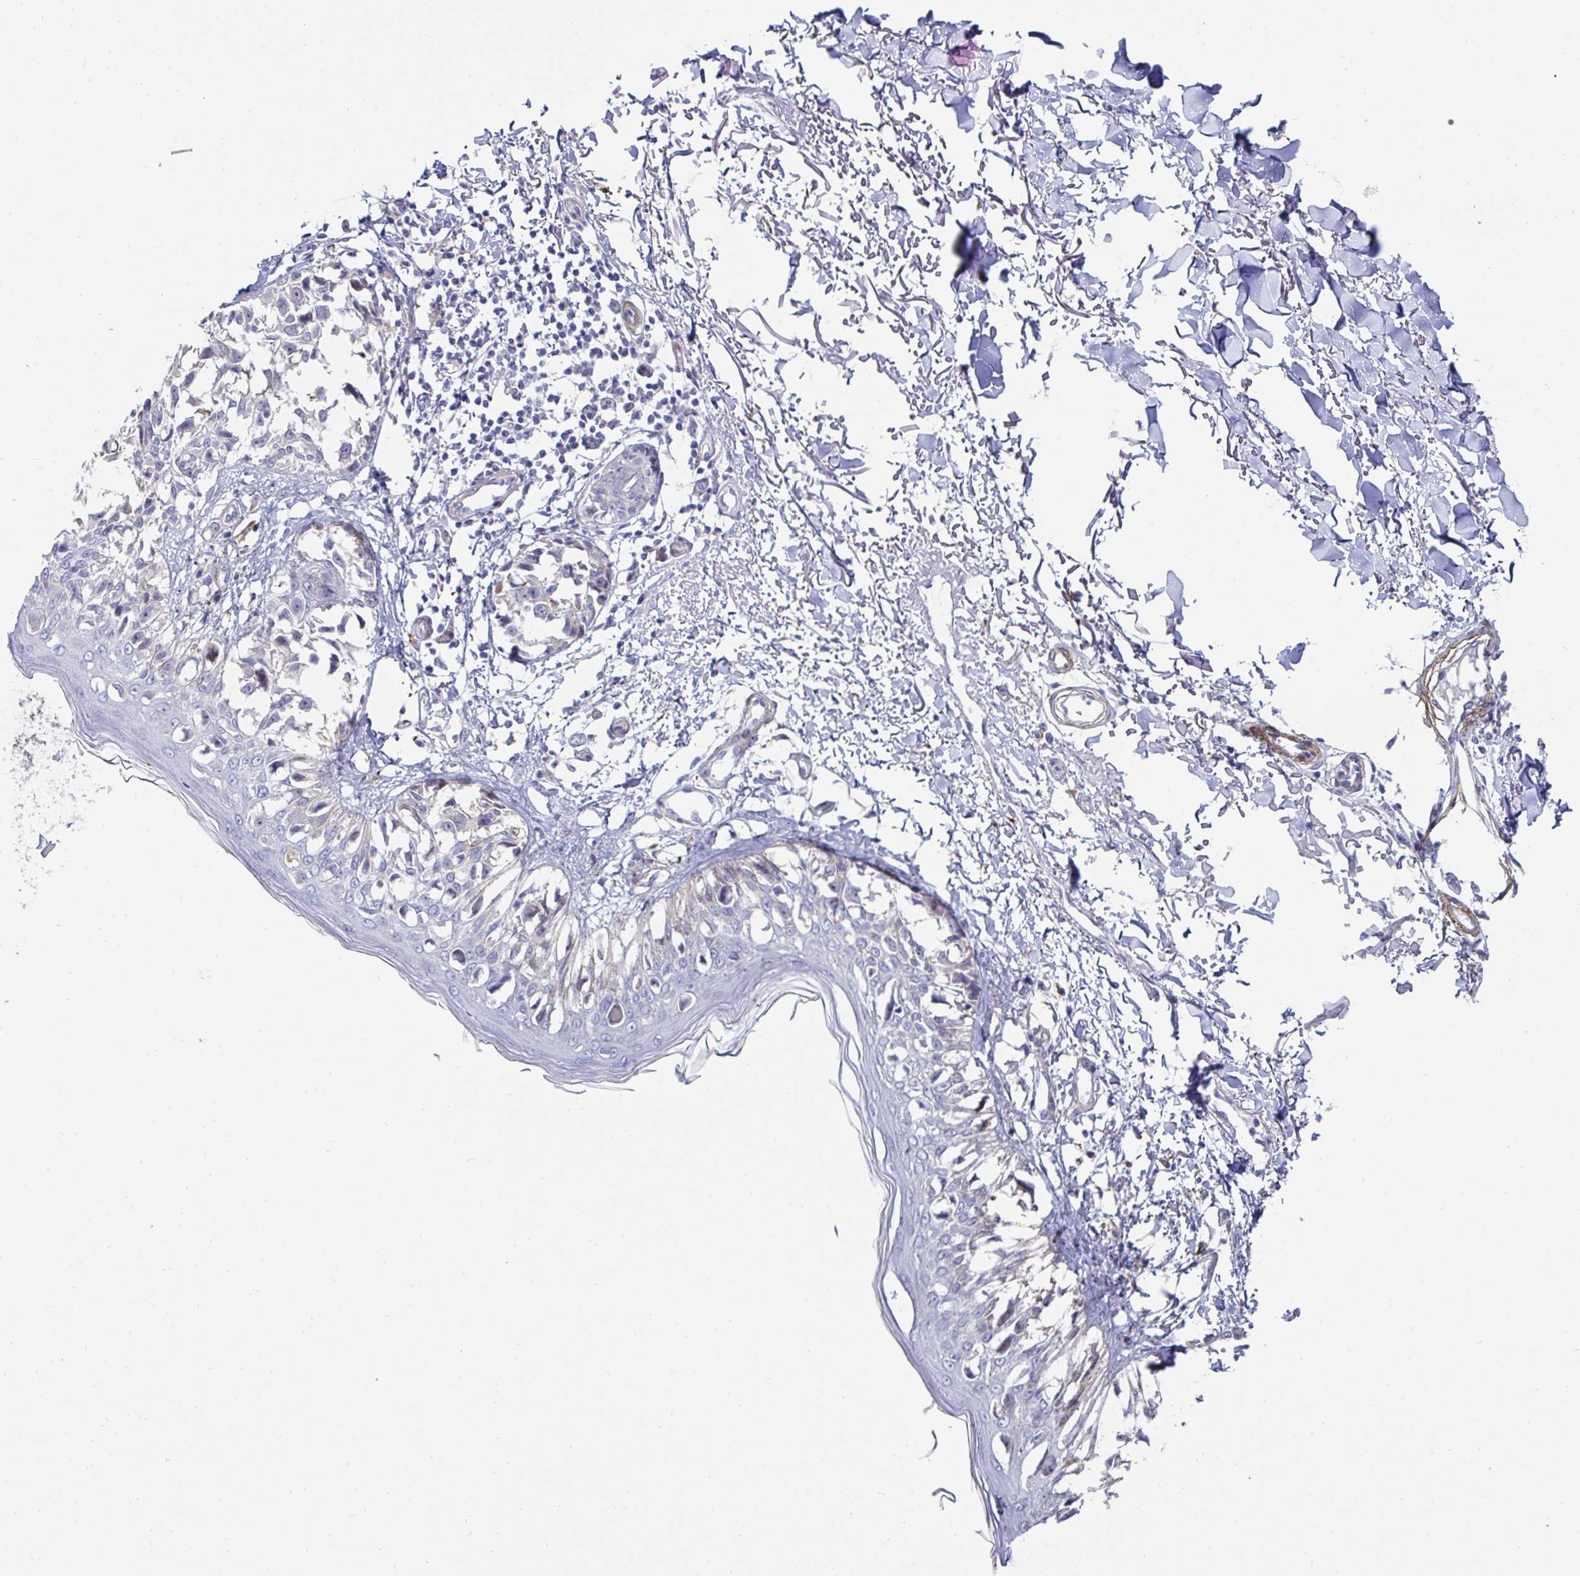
{"staining": {"intensity": "negative", "quantity": "none", "location": "none"}, "tissue": "melanoma", "cell_type": "Tumor cells", "image_type": "cancer", "snomed": [{"axis": "morphology", "description": "Malignant melanoma, NOS"}, {"axis": "topography", "description": "Skin"}], "caption": "High power microscopy histopathology image of an IHC micrograph of malignant melanoma, revealing no significant positivity in tumor cells.", "gene": "FBXL13", "patient": {"sex": "male", "age": 73}}